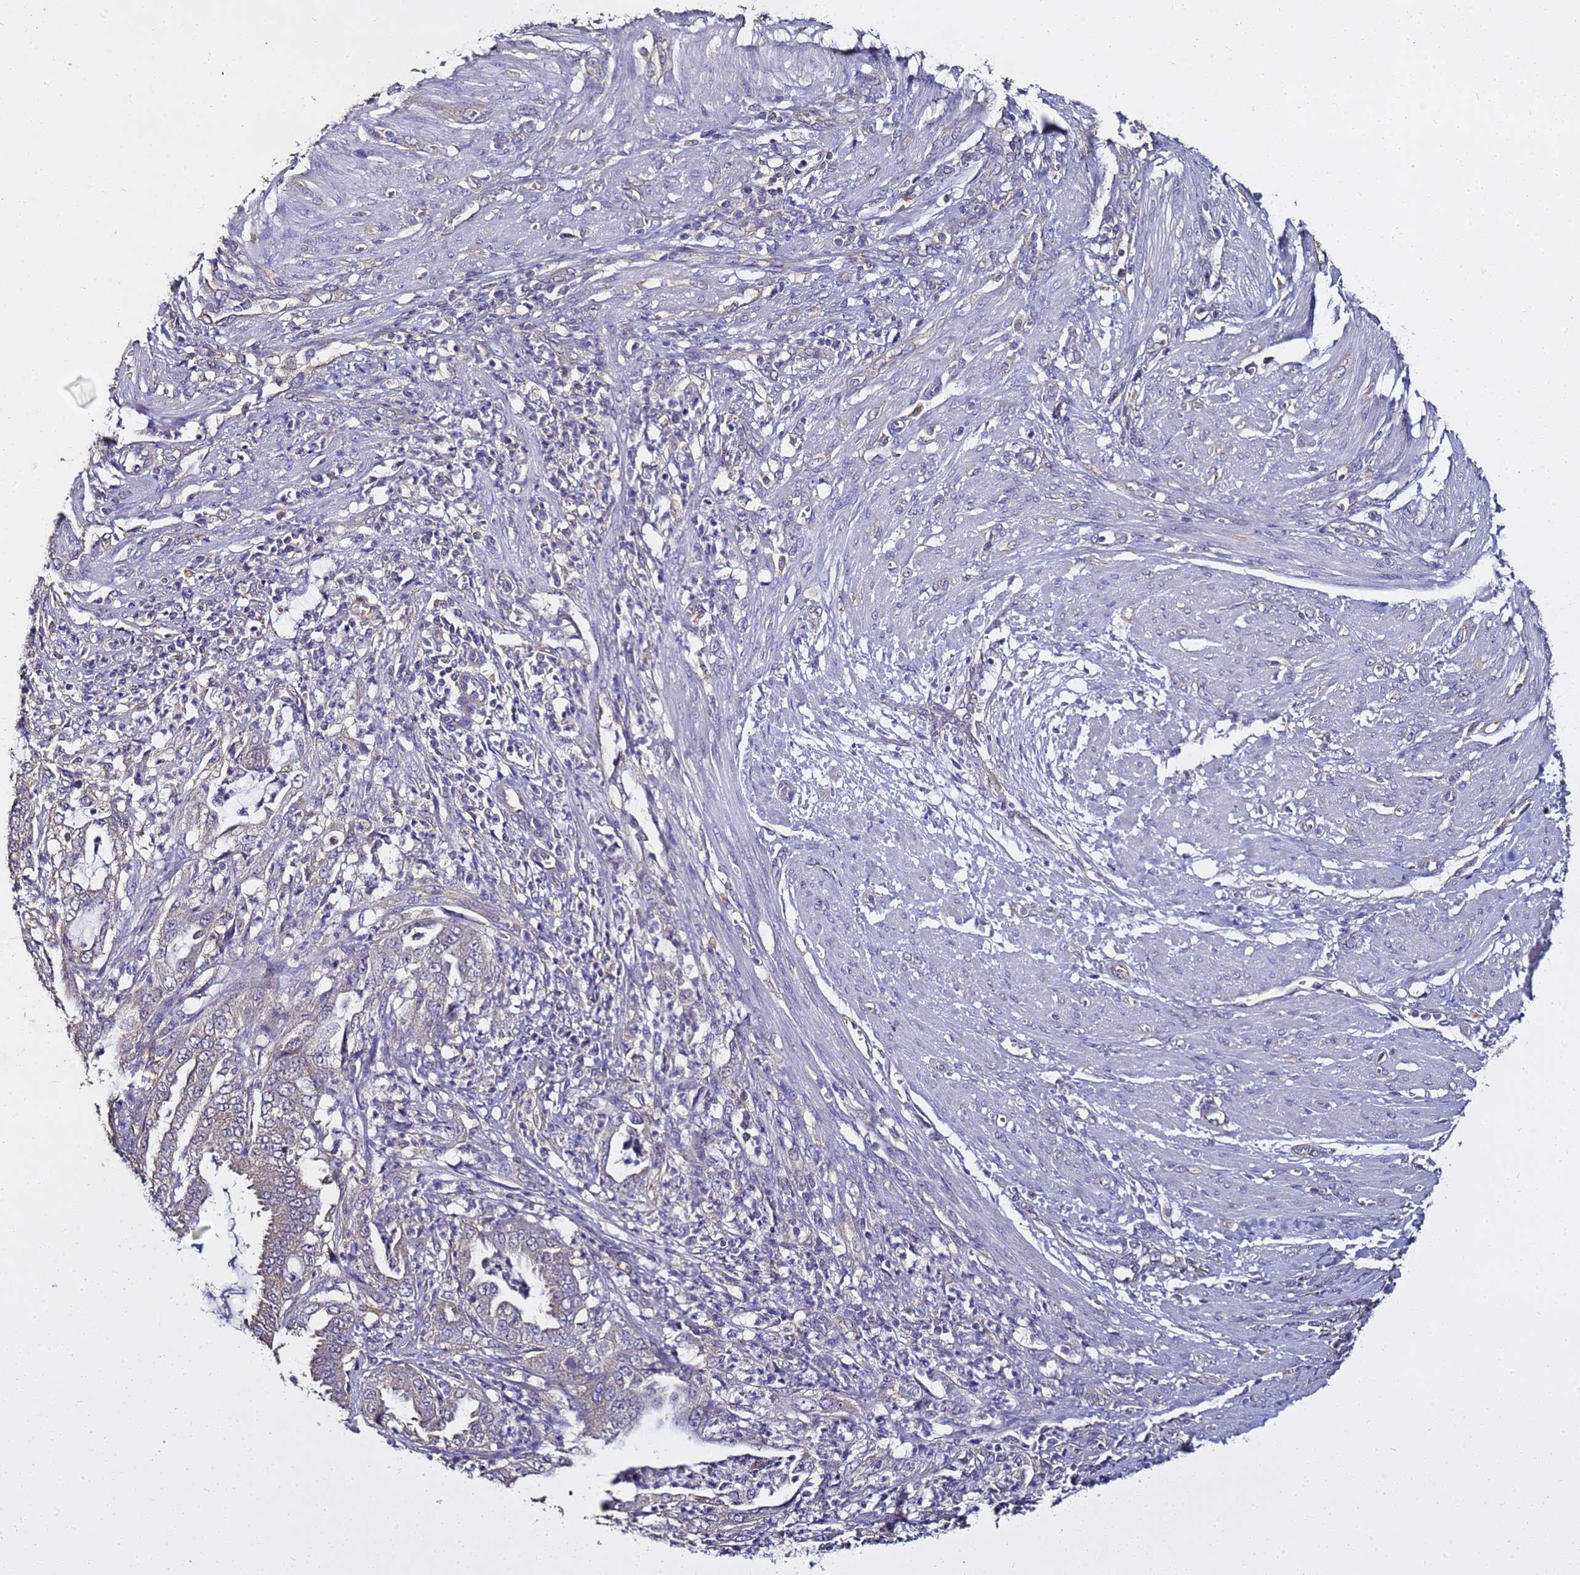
{"staining": {"intensity": "negative", "quantity": "none", "location": "none"}, "tissue": "endometrial cancer", "cell_type": "Tumor cells", "image_type": "cancer", "snomed": [{"axis": "morphology", "description": "Adenocarcinoma, NOS"}, {"axis": "topography", "description": "Endometrium"}], "caption": "The micrograph displays no staining of tumor cells in endometrial adenocarcinoma.", "gene": "ENOPH1", "patient": {"sex": "female", "age": 51}}